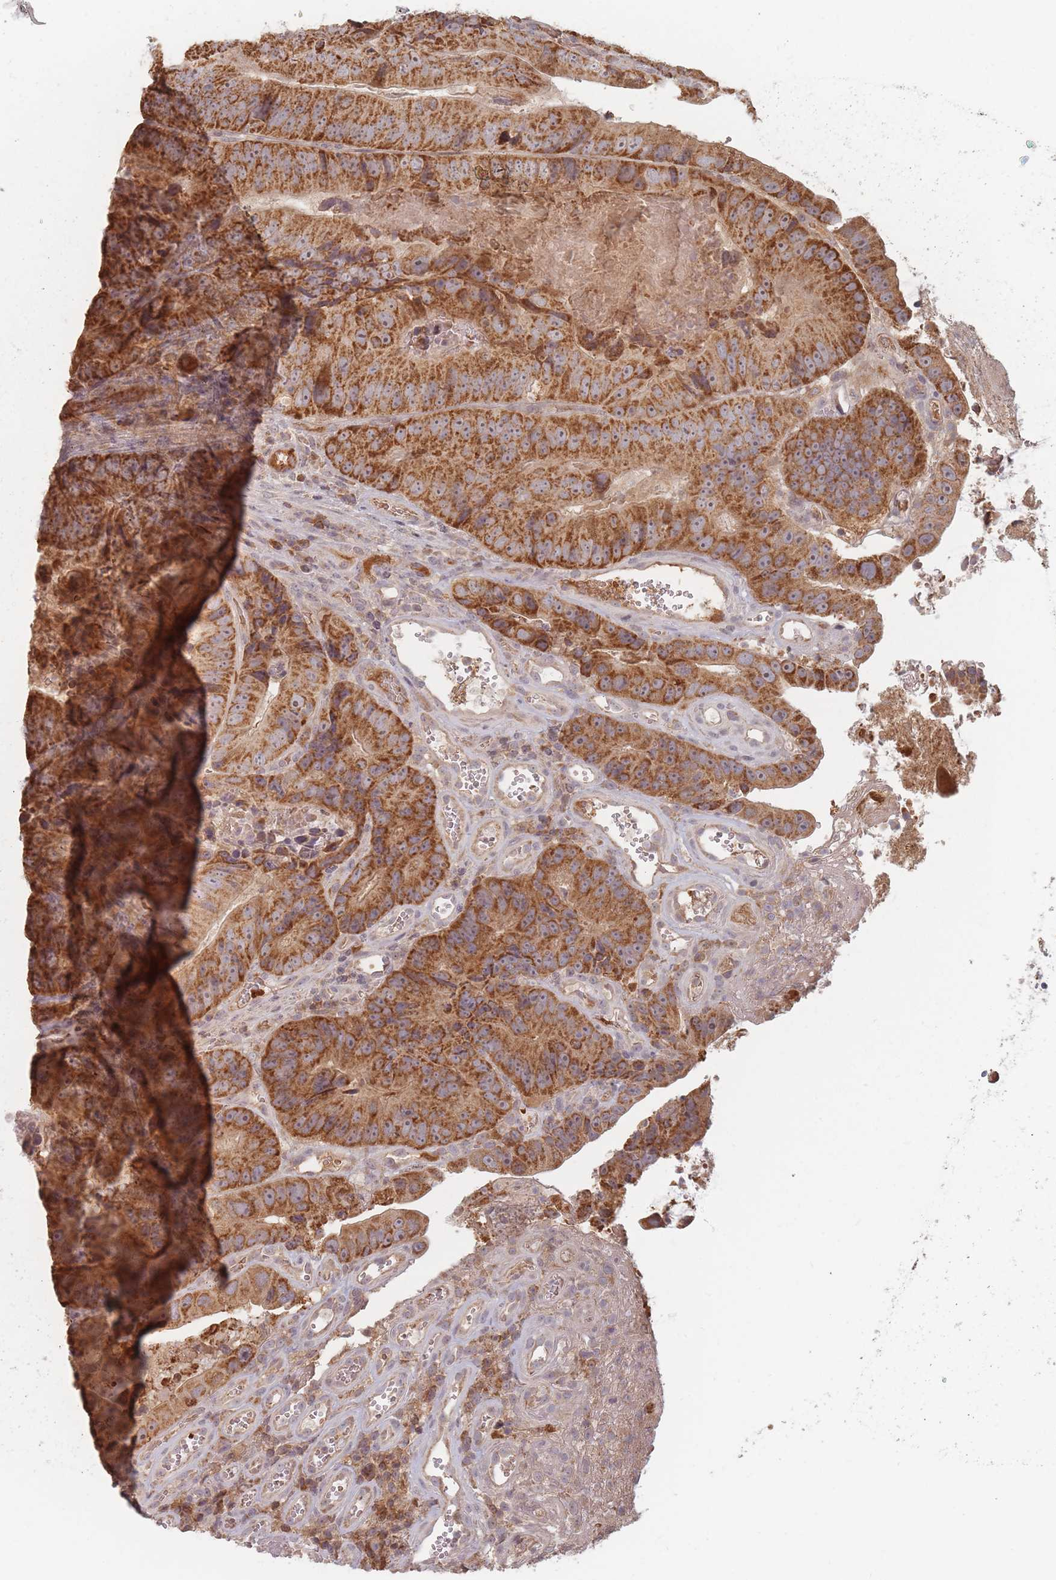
{"staining": {"intensity": "strong", "quantity": ">75%", "location": "cytoplasmic/membranous"}, "tissue": "colorectal cancer", "cell_type": "Tumor cells", "image_type": "cancer", "snomed": [{"axis": "morphology", "description": "Adenocarcinoma, NOS"}, {"axis": "topography", "description": "Colon"}], "caption": "Immunohistochemical staining of colorectal cancer (adenocarcinoma) displays high levels of strong cytoplasmic/membranous protein expression in approximately >75% of tumor cells.", "gene": "OR2M4", "patient": {"sex": "female", "age": 86}}